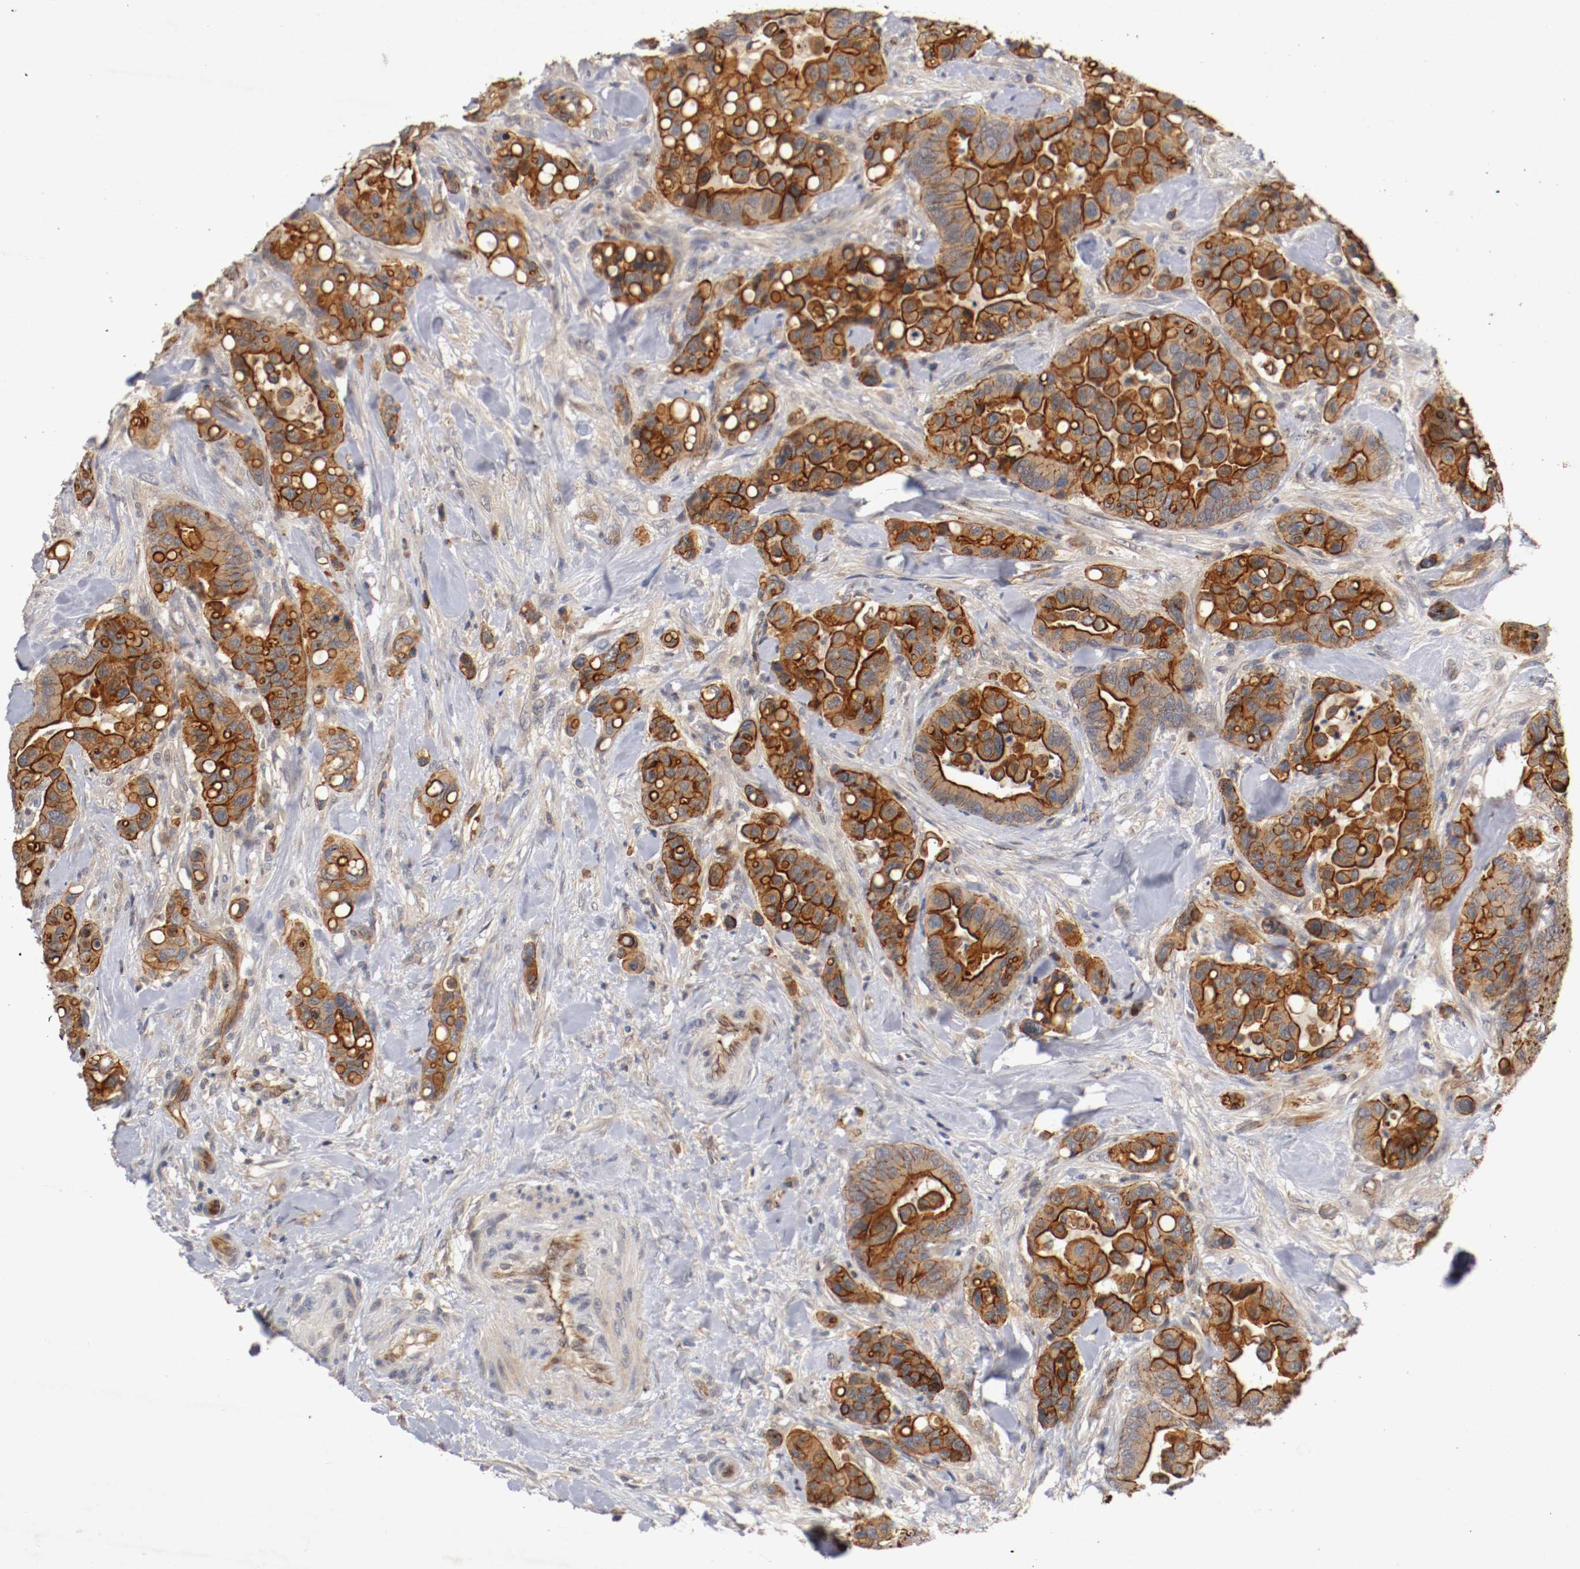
{"staining": {"intensity": "strong", "quantity": ">75%", "location": "cytoplasmic/membranous"}, "tissue": "colorectal cancer", "cell_type": "Tumor cells", "image_type": "cancer", "snomed": [{"axis": "morphology", "description": "Normal tissue, NOS"}, {"axis": "morphology", "description": "Adenocarcinoma, NOS"}, {"axis": "topography", "description": "Colon"}], "caption": "A photomicrograph of human colorectal adenocarcinoma stained for a protein shows strong cytoplasmic/membranous brown staining in tumor cells.", "gene": "TYK2", "patient": {"sex": "male", "age": 82}}